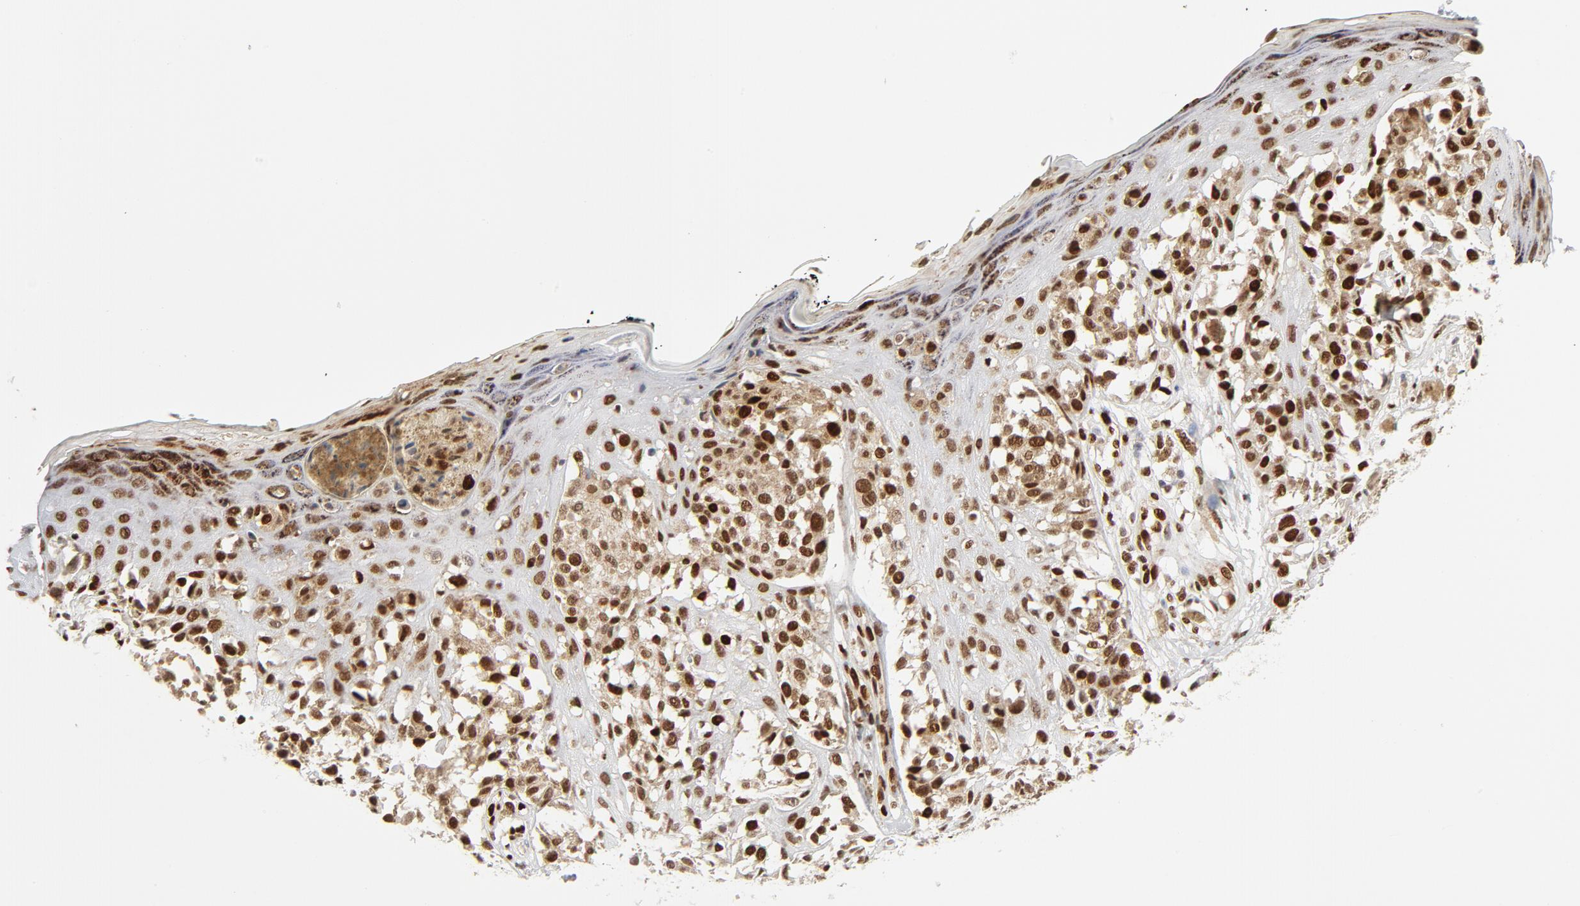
{"staining": {"intensity": "moderate", "quantity": ">75%", "location": "nuclear"}, "tissue": "melanoma", "cell_type": "Tumor cells", "image_type": "cancer", "snomed": [{"axis": "morphology", "description": "Malignant melanoma, NOS"}, {"axis": "topography", "description": "Skin"}], "caption": "A brown stain labels moderate nuclear staining of a protein in human malignant melanoma tumor cells. The staining was performed using DAB to visualize the protein expression in brown, while the nuclei were stained in blue with hematoxylin (Magnification: 20x).", "gene": "MEF2A", "patient": {"sex": "female", "age": 38}}